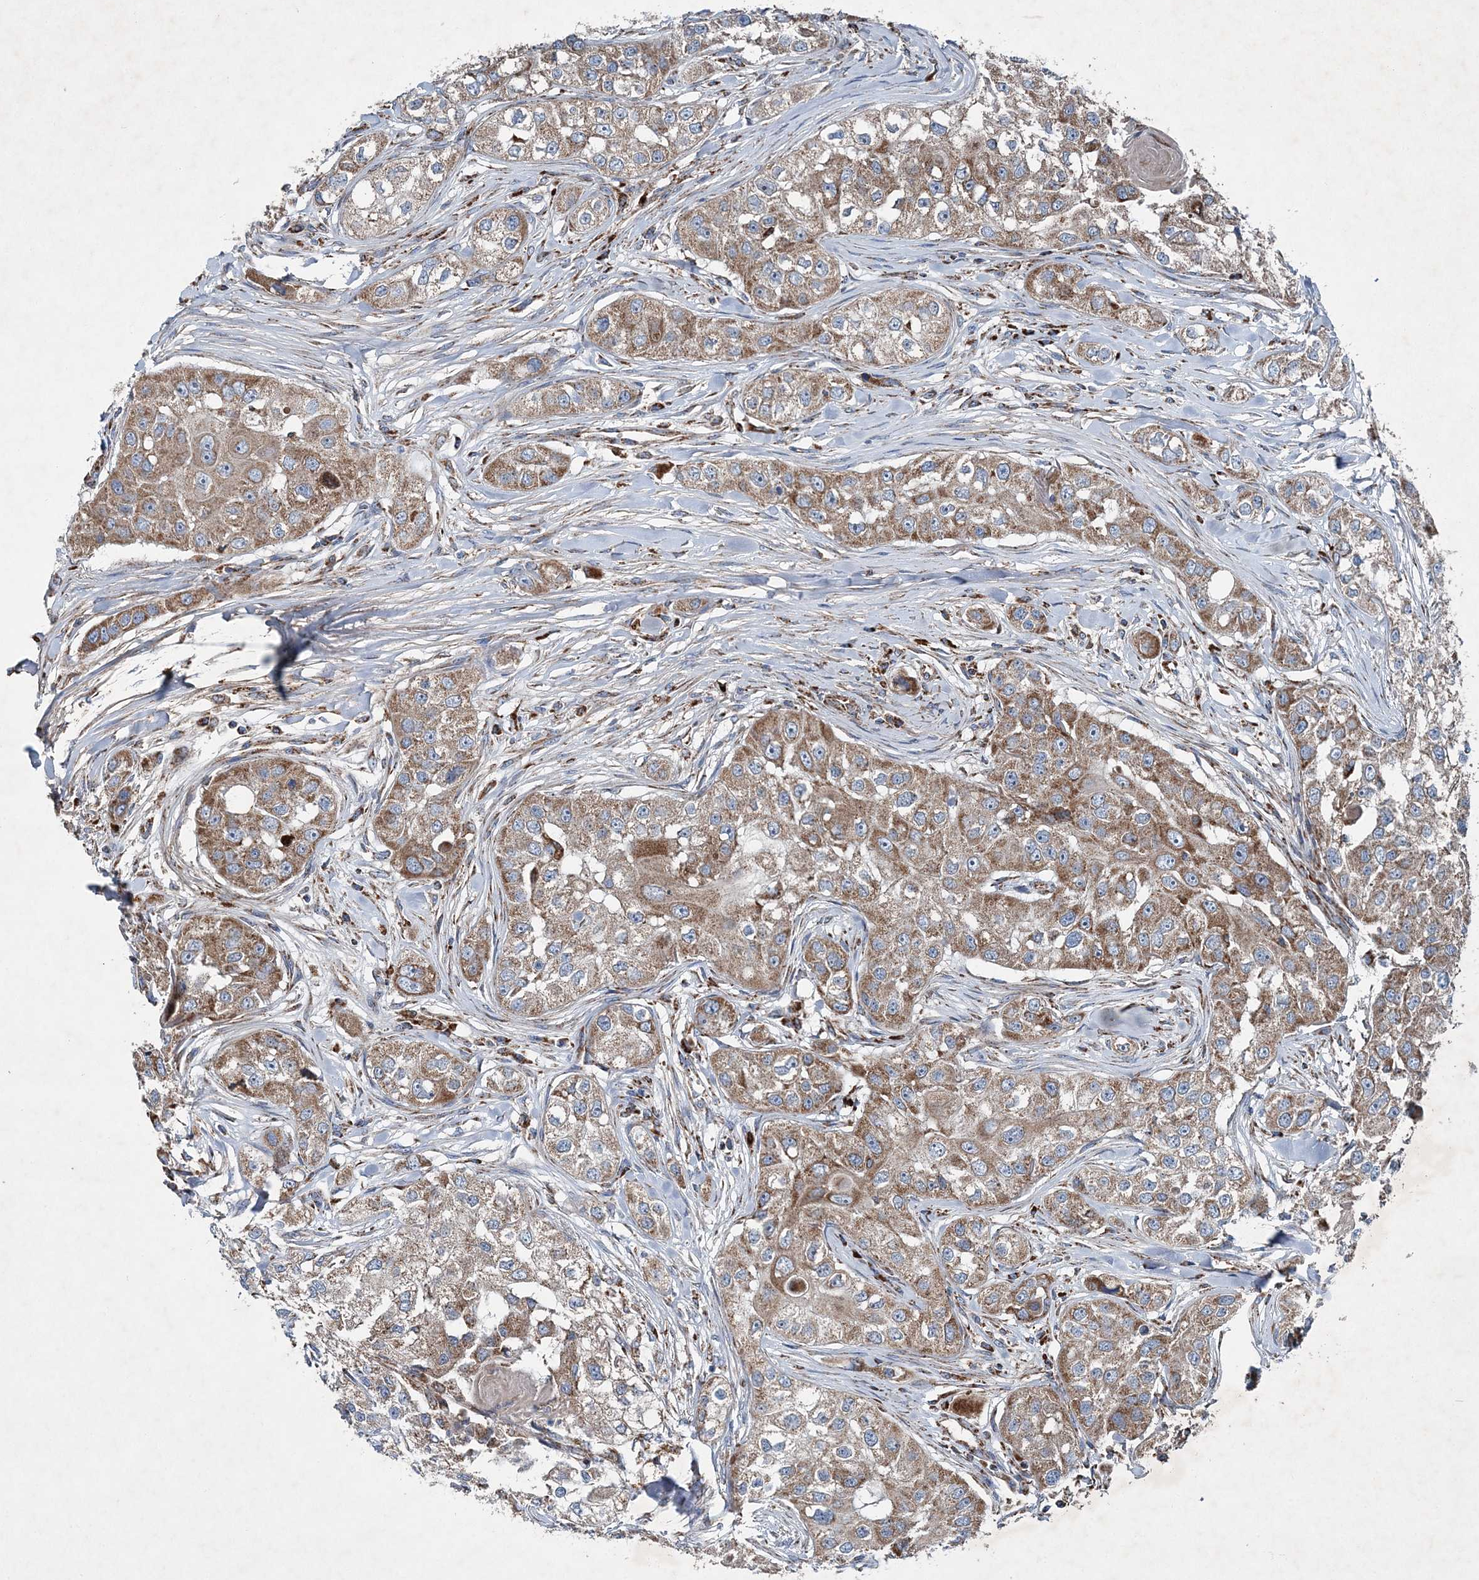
{"staining": {"intensity": "moderate", "quantity": ">75%", "location": "cytoplasmic/membranous"}, "tissue": "head and neck cancer", "cell_type": "Tumor cells", "image_type": "cancer", "snomed": [{"axis": "morphology", "description": "Normal tissue, NOS"}, {"axis": "morphology", "description": "Squamous cell carcinoma, NOS"}, {"axis": "topography", "description": "Skeletal muscle"}, {"axis": "topography", "description": "Head-Neck"}], "caption": "DAB immunohistochemical staining of squamous cell carcinoma (head and neck) demonstrates moderate cytoplasmic/membranous protein expression in approximately >75% of tumor cells.", "gene": "SPAG16", "patient": {"sex": "male", "age": 51}}